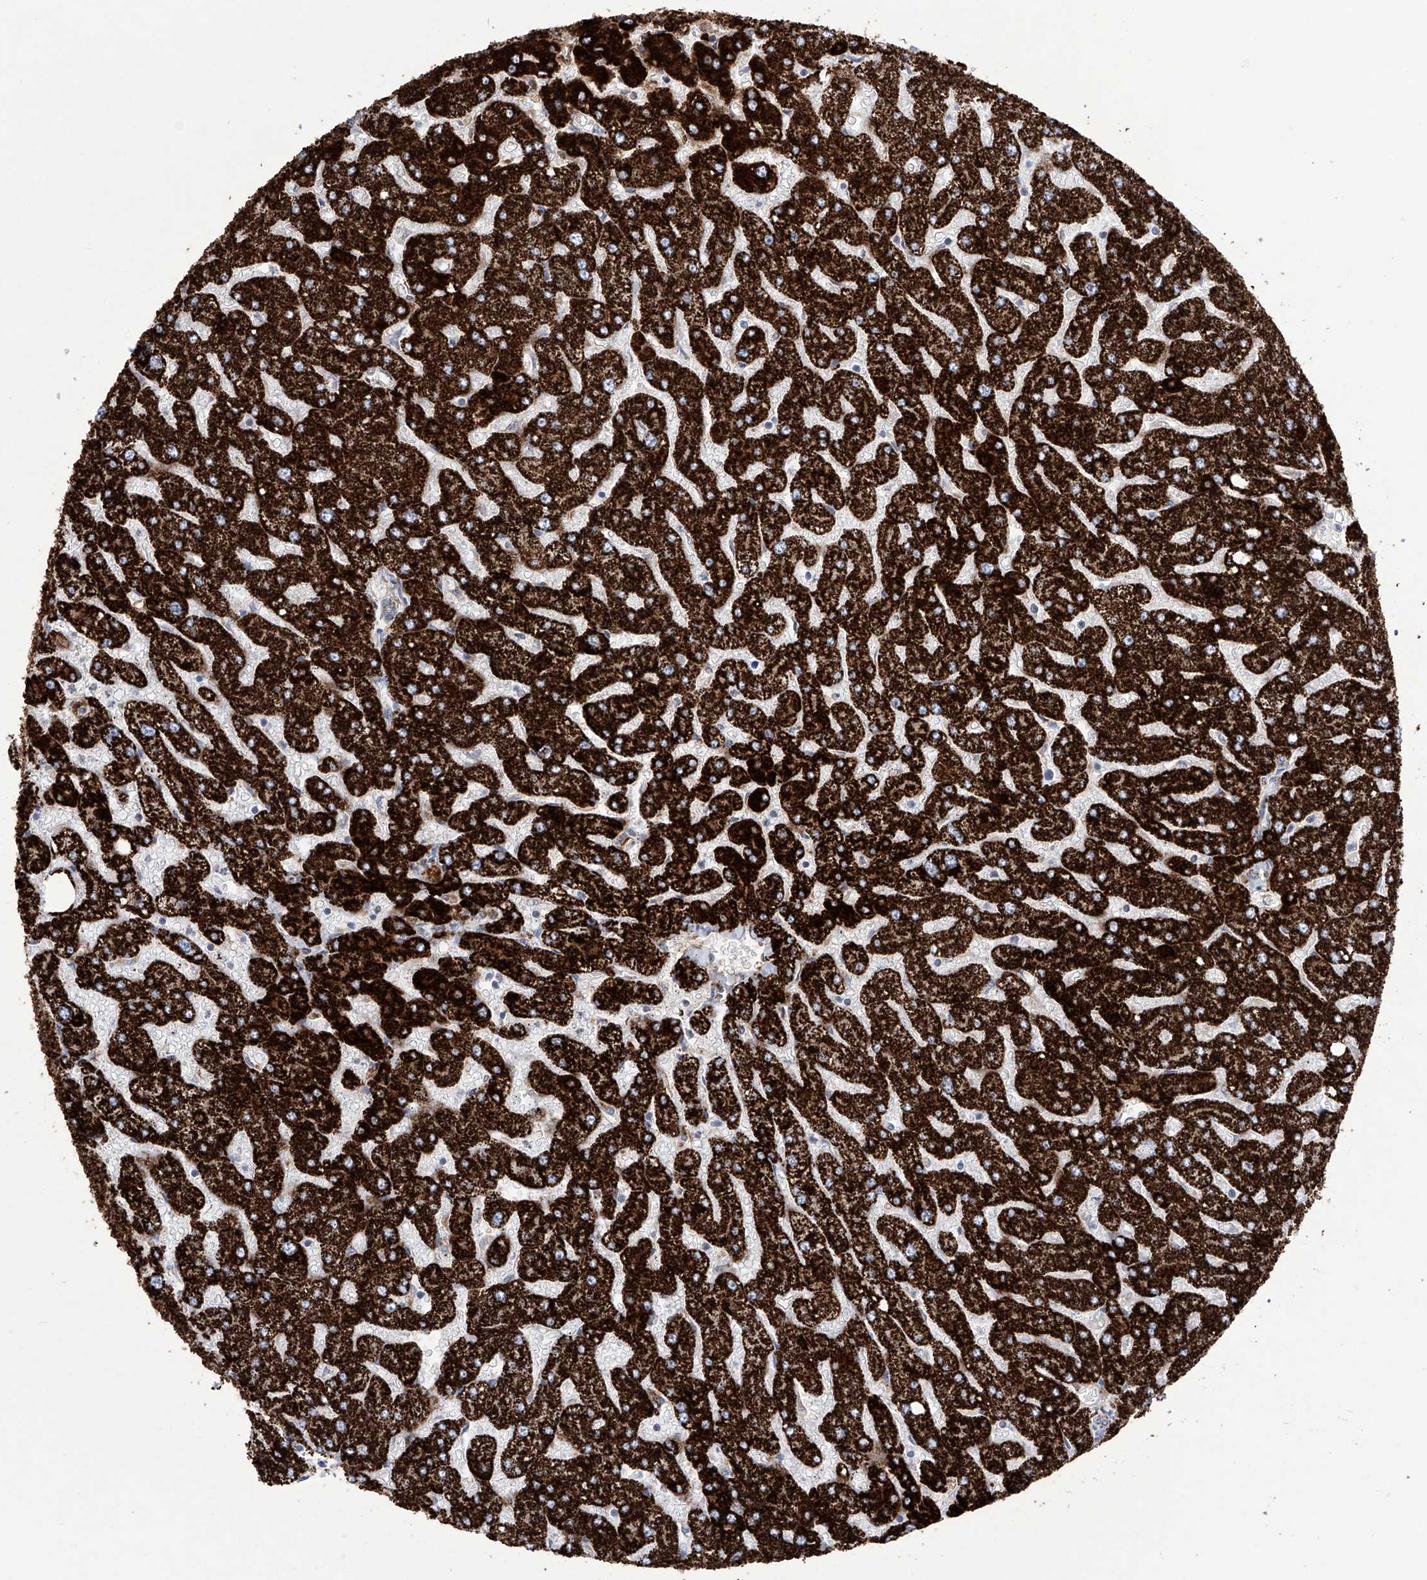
{"staining": {"intensity": "moderate", "quantity": ">75%", "location": "cytoplasmic/membranous"}, "tissue": "liver", "cell_type": "Cholangiocytes", "image_type": "normal", "snomed": [{"axis": "morphology", "description": "Normal tissue, NOS"}, {"axis": "topography", "description": "Liver"}], "caption": "Cholangiocytes show medium levels of moderate cytoplasmic/membranous positivity in approximately >75% of cells in unremarkable human liver.", "gene": "ALDH6A1", "patient": {"sex": "male", "age": 55}}